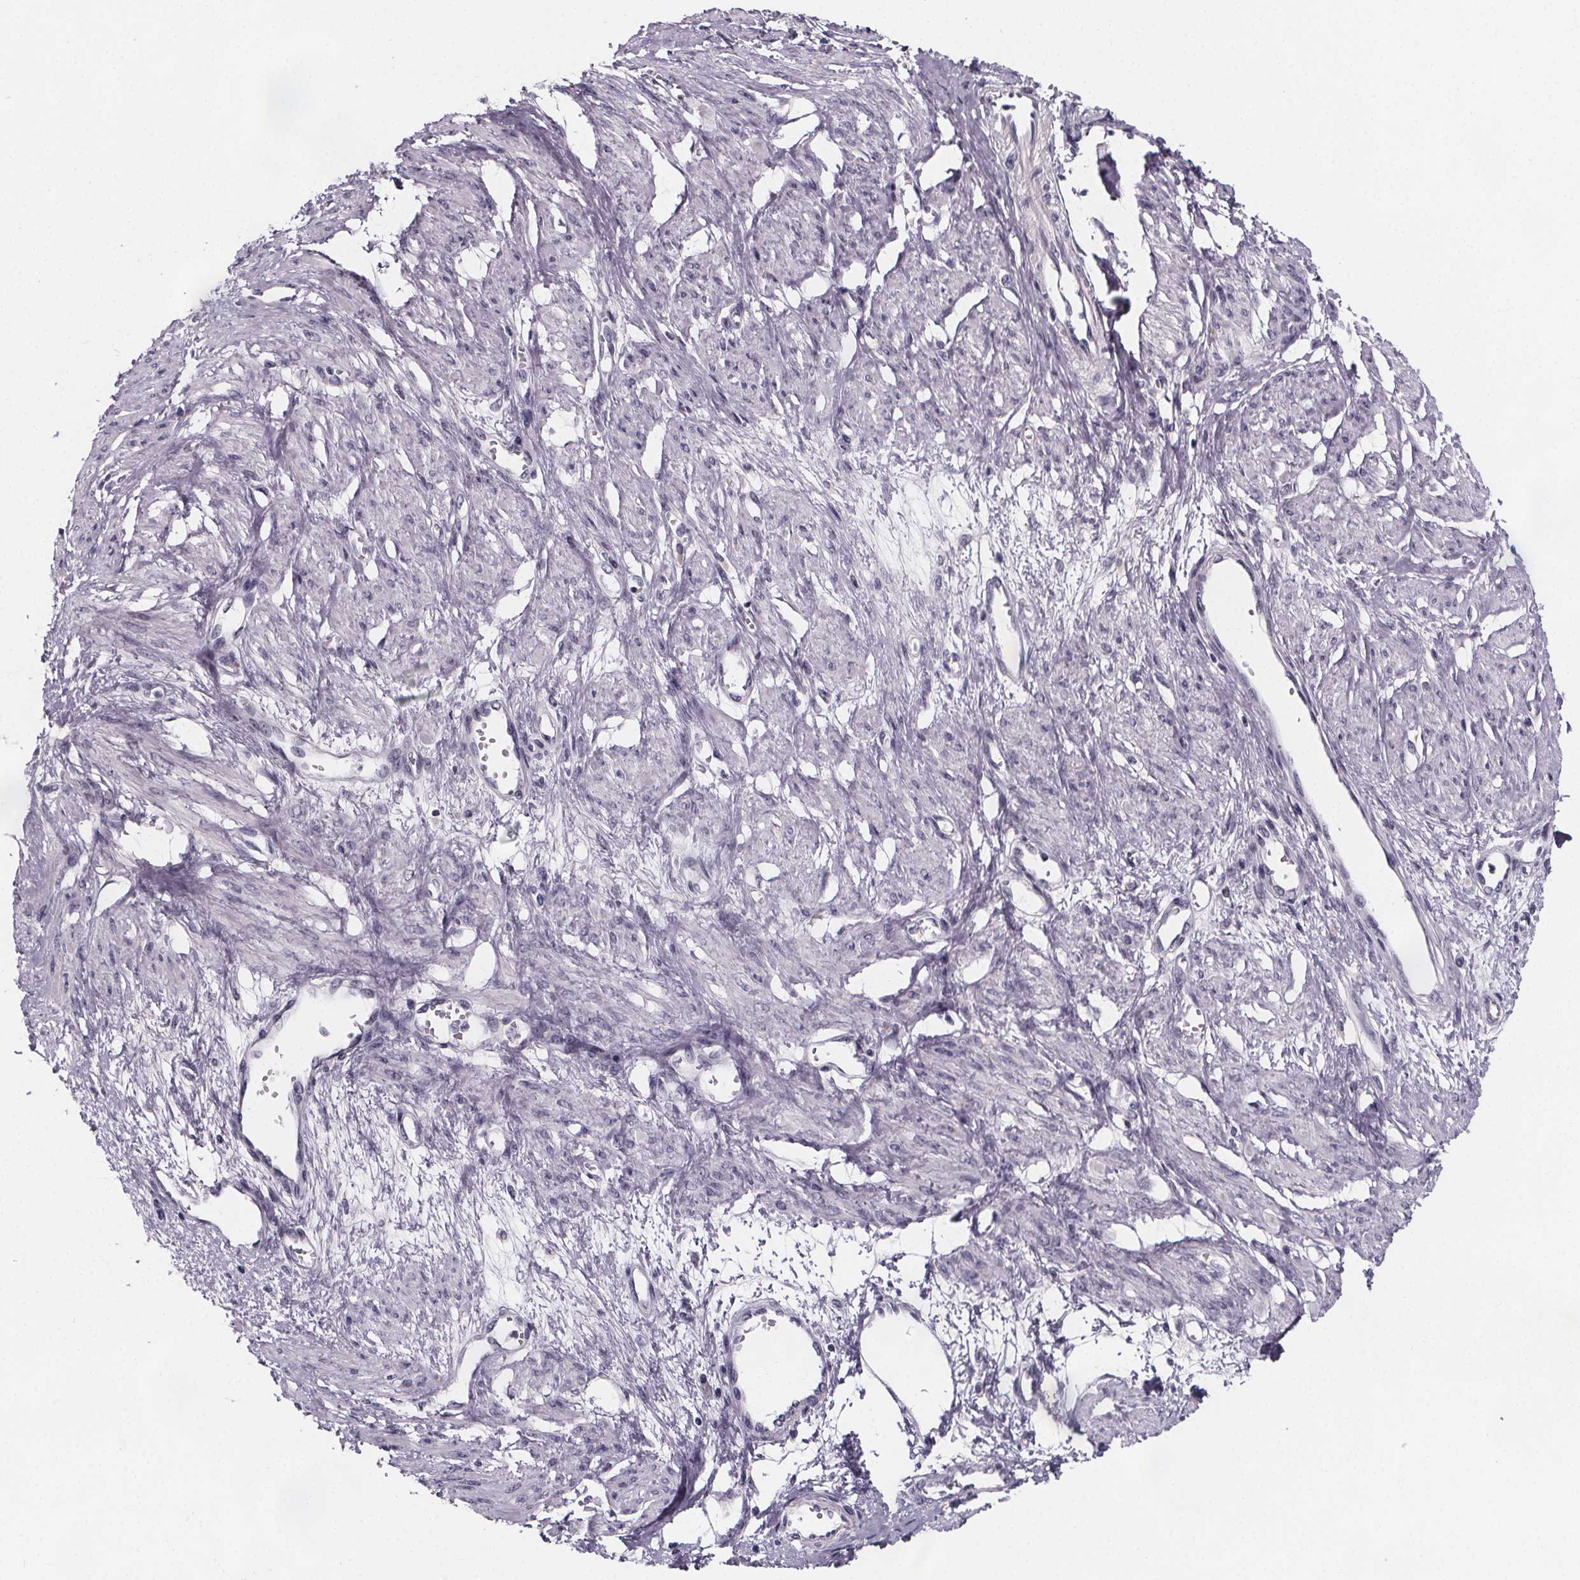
{"staining": {"intensity": "negative", "quantity": "none", "location": "none"}, "tissue": "smooth muscle", "cell_type": "Smooth muscle cells", "image_type": "normal", "snomed": [{"axis": "morphology", "description": "Normal tissue, NOS"}, {"axis": "topography", "description": "Smooth muscle"}, {"axis": "topography", "description": "Uterus"}], "caption": "Immunohistochemistry of unremarkable human smooth muscle demonstrates no staining in smooth muscle cells. (DAB (3,3'-diaminobenzidine) IHC, high magnification).", "gene": "PAH", "patient": {"sex": "female", "age": 39}}